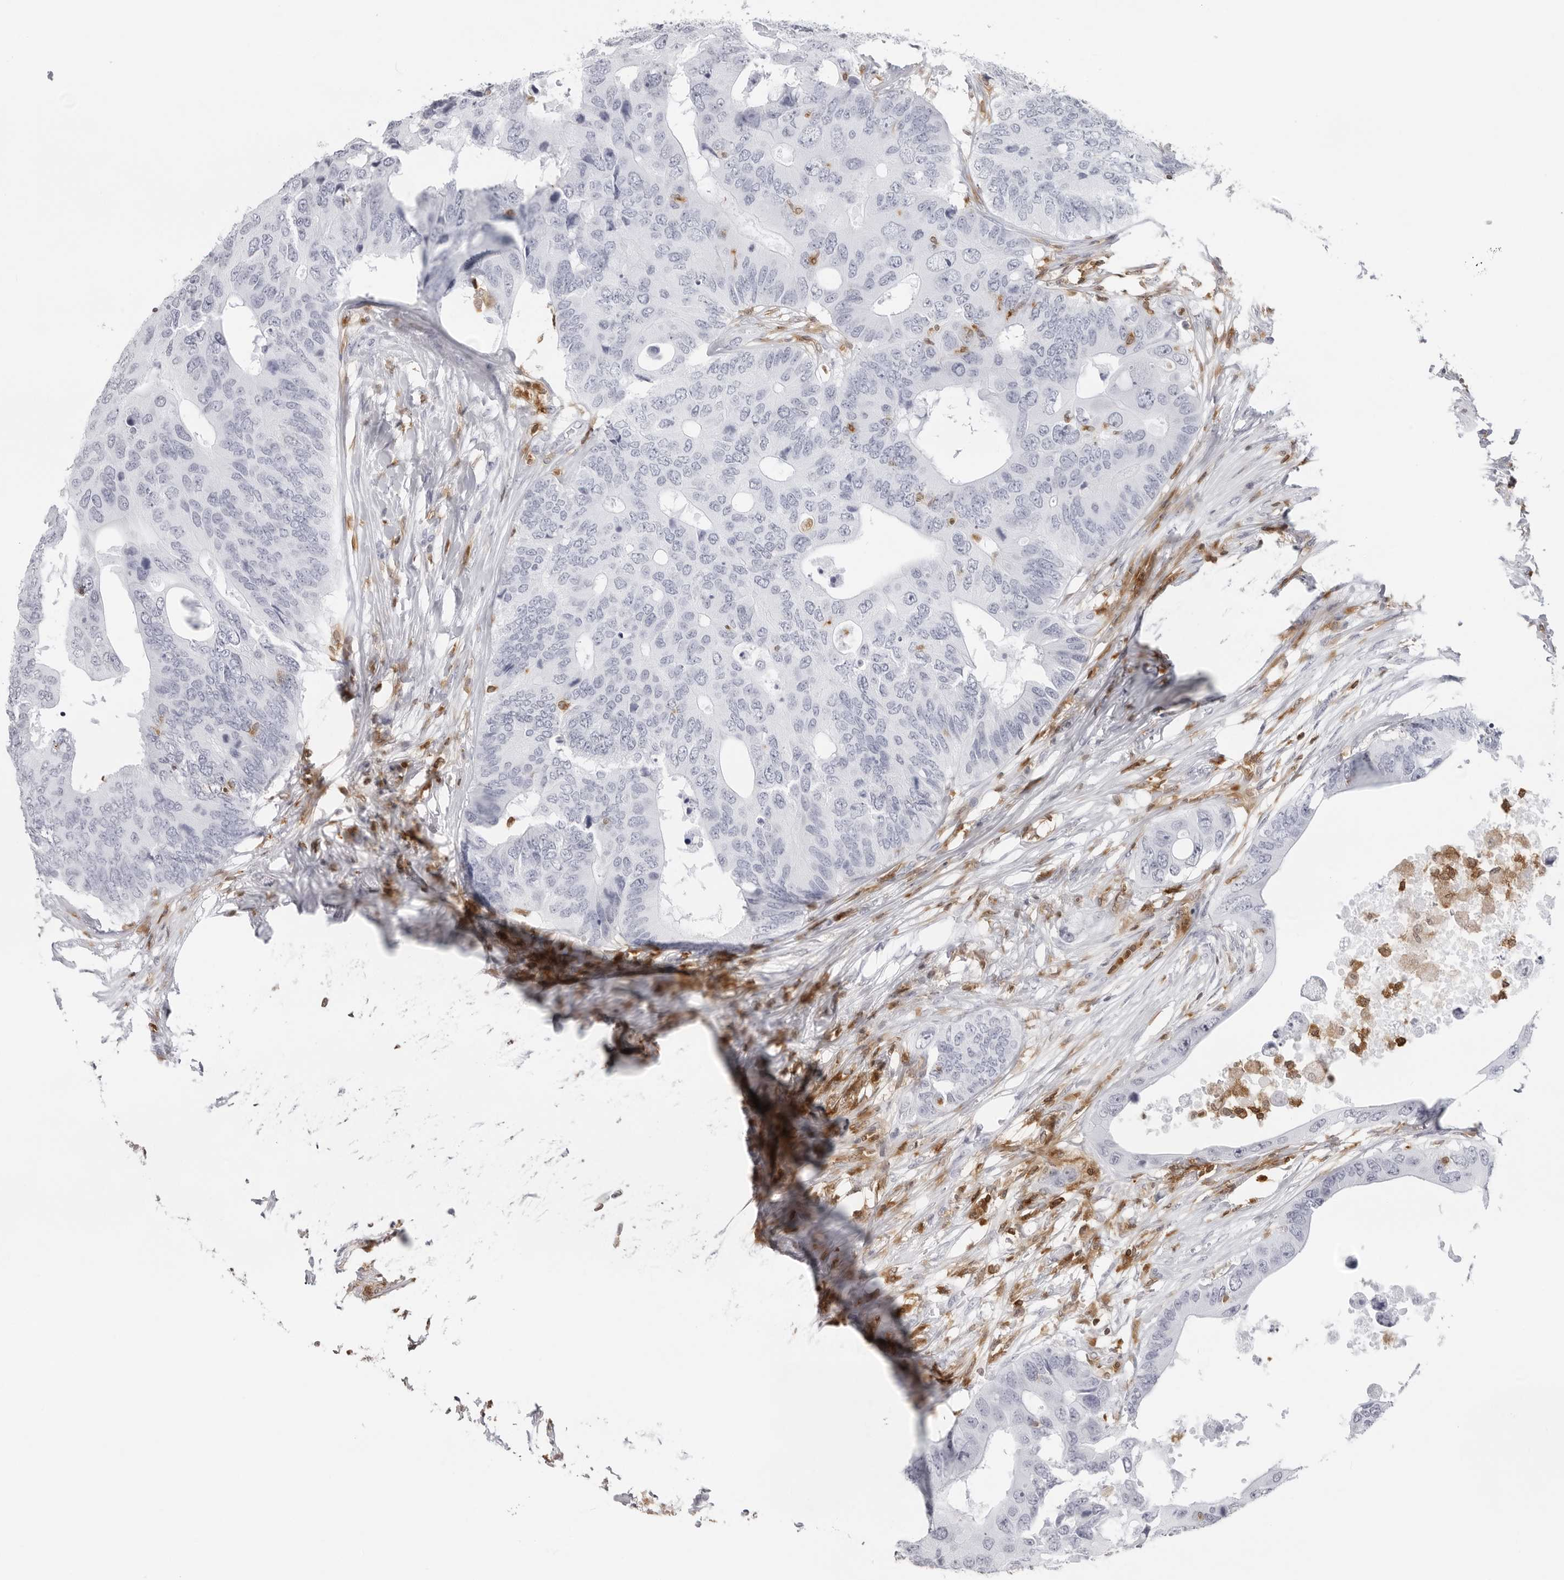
{"staining": {"intensity": "negative", "quantity": "none", "location": "none"}, "tissue": "colorectal cancer", "cell_type": "Tumor cells", "image_type": "cancer", "snomed": [{"axis": "morphology", "description": "Adenocarcinoma, NOS"}, {"axis": "topography", "description": "Colon"}], "caption": "Human adenocarcinoma (colorectal) stained for a protein using IHC demonstrates no staining in tumor cells.", "gene": "FMNL1", "patient": {"sex": "male", "age": 71}}